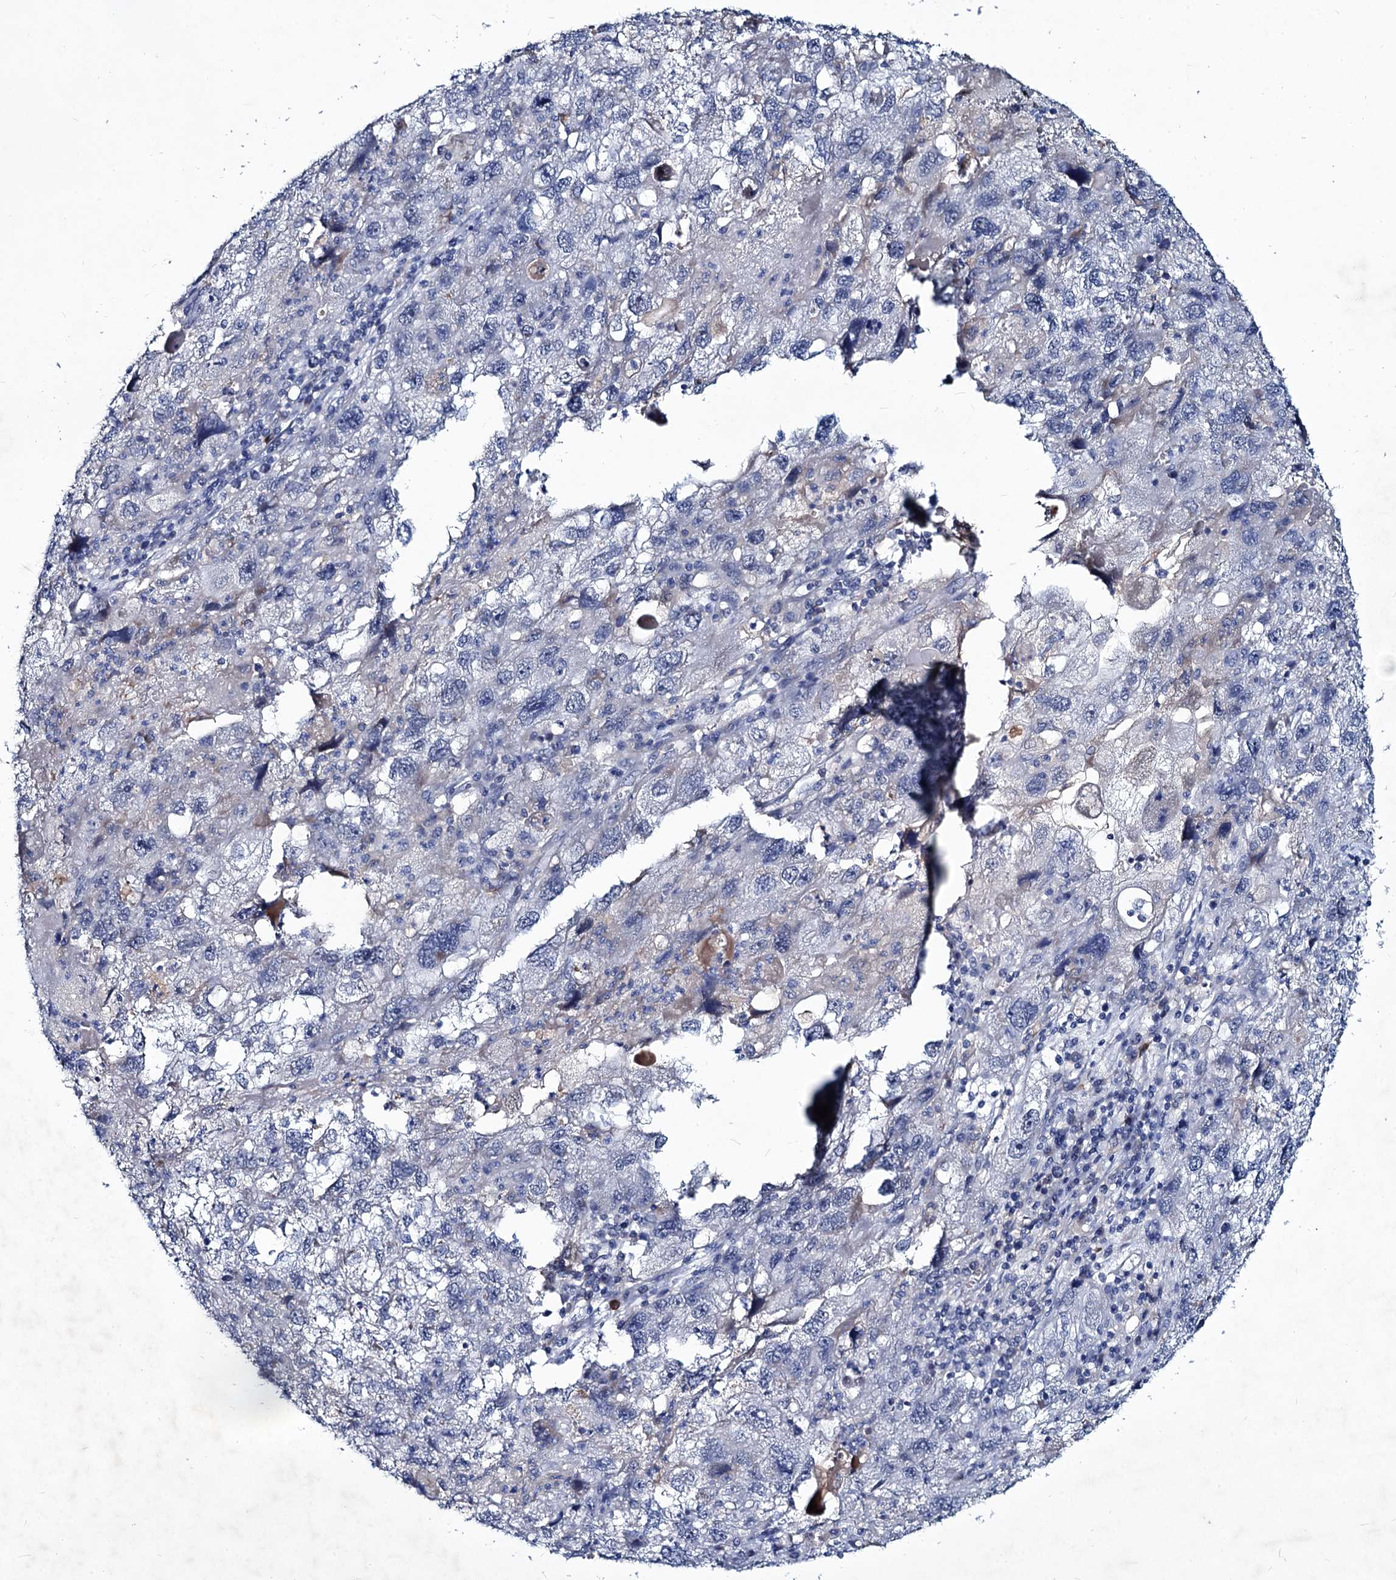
{"staining": {"intensity": "negative", "quantity": "none", "location": "none"}, "tissue": "endometrial cancer", "cell_type": "Tumor cells", "image_type": "cancer", "snomed": [{"axis": "morphology", "description": "Adenocarcinoma, NOS"}, {"axis": "topography", "description": "Endometrium"}], "caption": "Tumor cells show no significant positivity in endometrial cancer (adenocarcinoma). (Brightfield microscopy of DAB immunohistochemistry at high magnification).", "gene": "RNF6", "patient": {"sex": "female", "age": 49}}